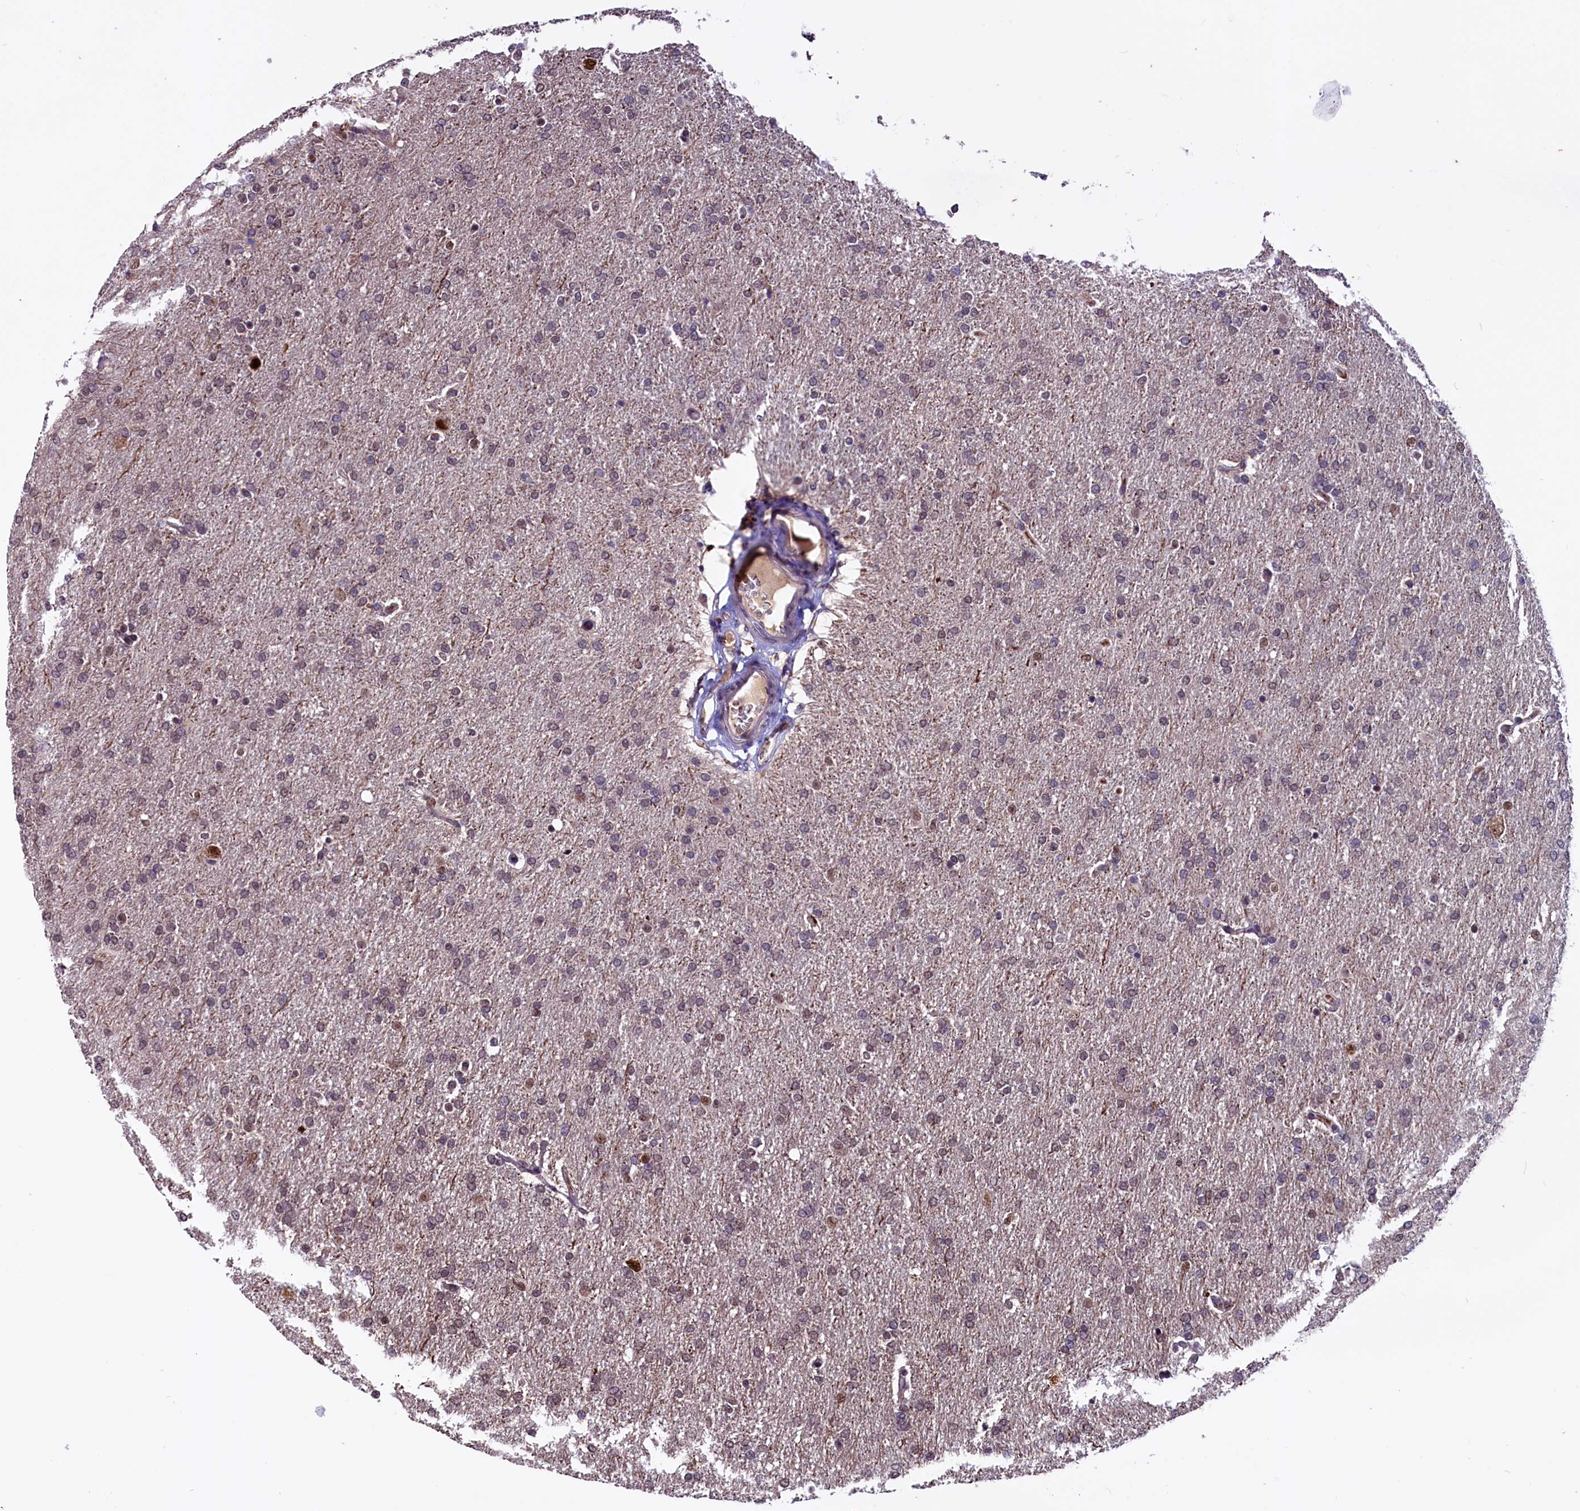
{"staining": {"intensity": "weak", "quantity": "25%-75%", "location": "nuclear"}, "tissue": "glioma", "cell_type": "Tumor cells", "image_type": "cancer", "snomed": [{"axis": "morphology", "description": "Glioma, malignant, High grade"}, {"axis": "topography", "description": "Brain"}], "caption": "High-grade glioma (malignant) stained with immunohistochemistry (IHC) reveals weak nuclear expression in approximately 25%-75% of tumor cells.", "gene": "RNMT", "patient": {"sex": "male", "age": 72}}